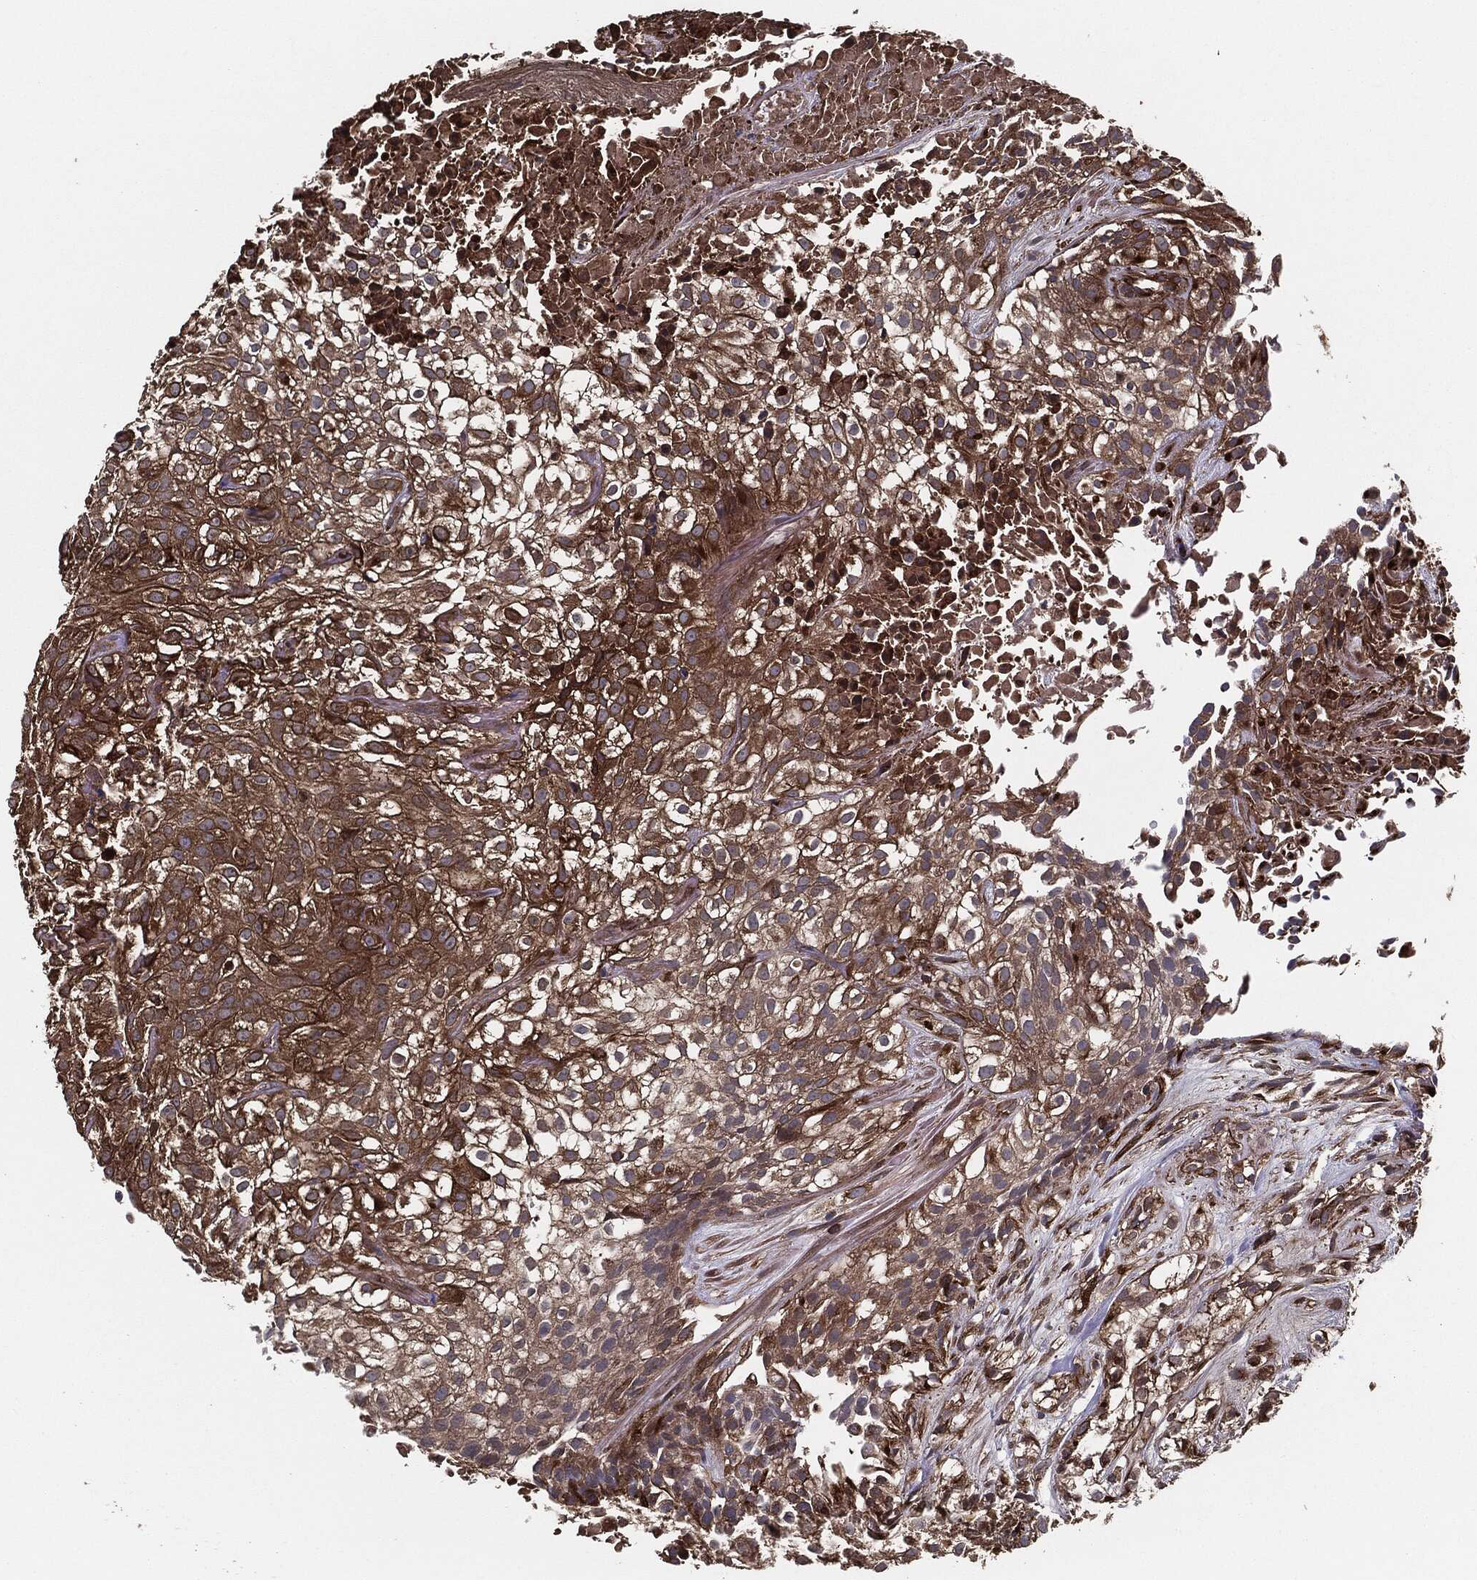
{"staining": {"intensity": "strong", "quantity": ">75%", "location": "cytoplasmic/membranous"}, "tissue": "urothelial cancer", "cell_type": "Tumor cells", "image_type": "cancer", "snomed": [{"axis": "morphology", "description": "Urothelial carcinoma, High grade"}, {"axis": "topography", "description": "Urinary bladder"}], "caption": "Protein staining of urothelial cancer tissue reveals strong cytoplasmic/membranous expression in about >75% of tumor cells. Ihc stains the protein of interest in brown and the nuclei are stained blue.", "gene": "RAP1GDS1", "patient": {"sex": "male", "age": 56}}